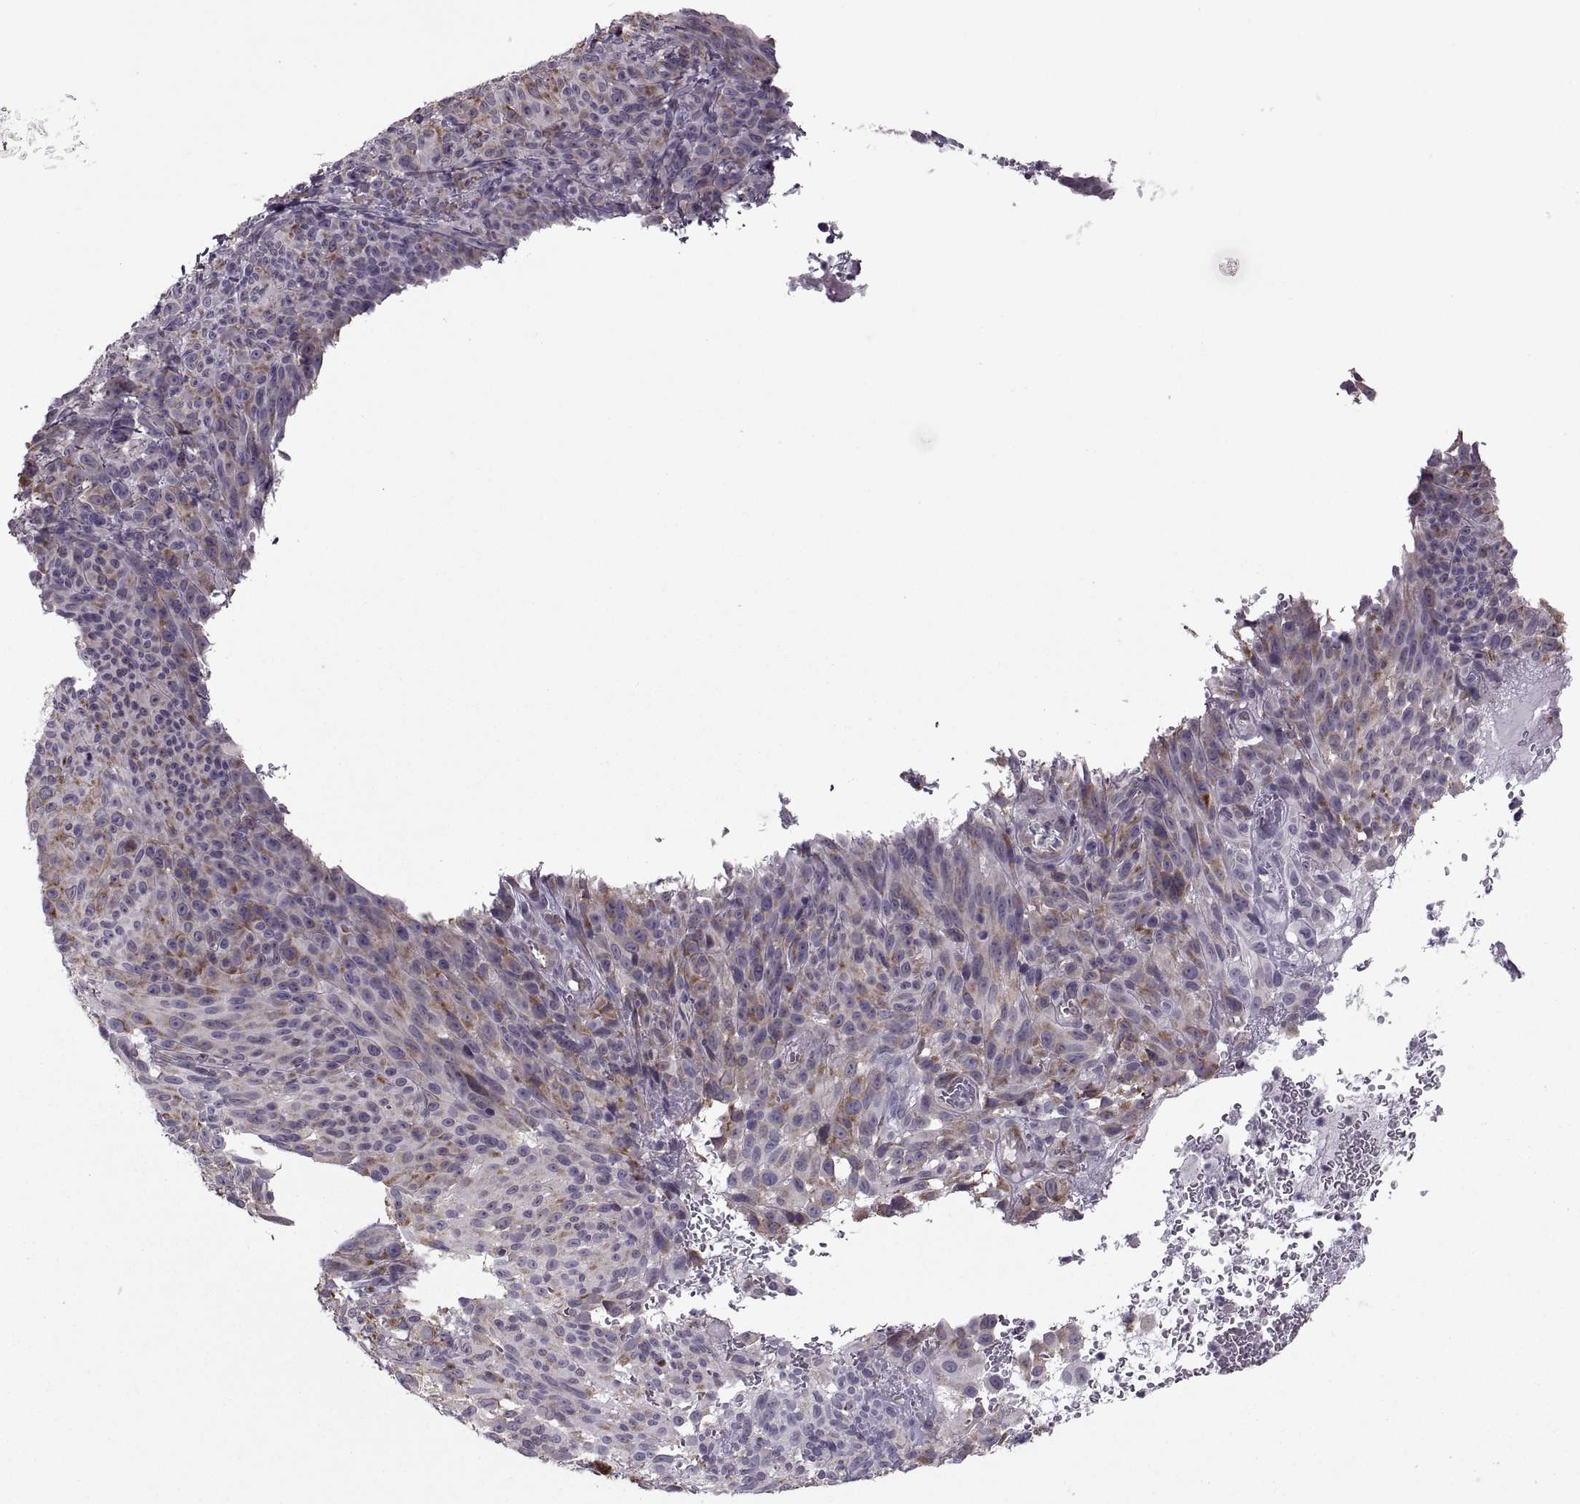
{"staining": {"intensity": "moderate", "quantity": "<25%", "location": "cytoplasmic/membranous"}, "tissue": "melanoma", "cell_type": "Tumor cells", "image_type": "cancer", "snomed": [{"axis": "morphology", "description": "Malignant melanoma, NOS"}, {"axis": "topography", "description": "Skin"}], "caption": "Moderate cytoplasmic/membranous protein positivity is appreciated in approximately <25% of tumor cells in malignant melanoma.", "gene": "PABPC1", "patient": {"sex": "male", "age": 83}}